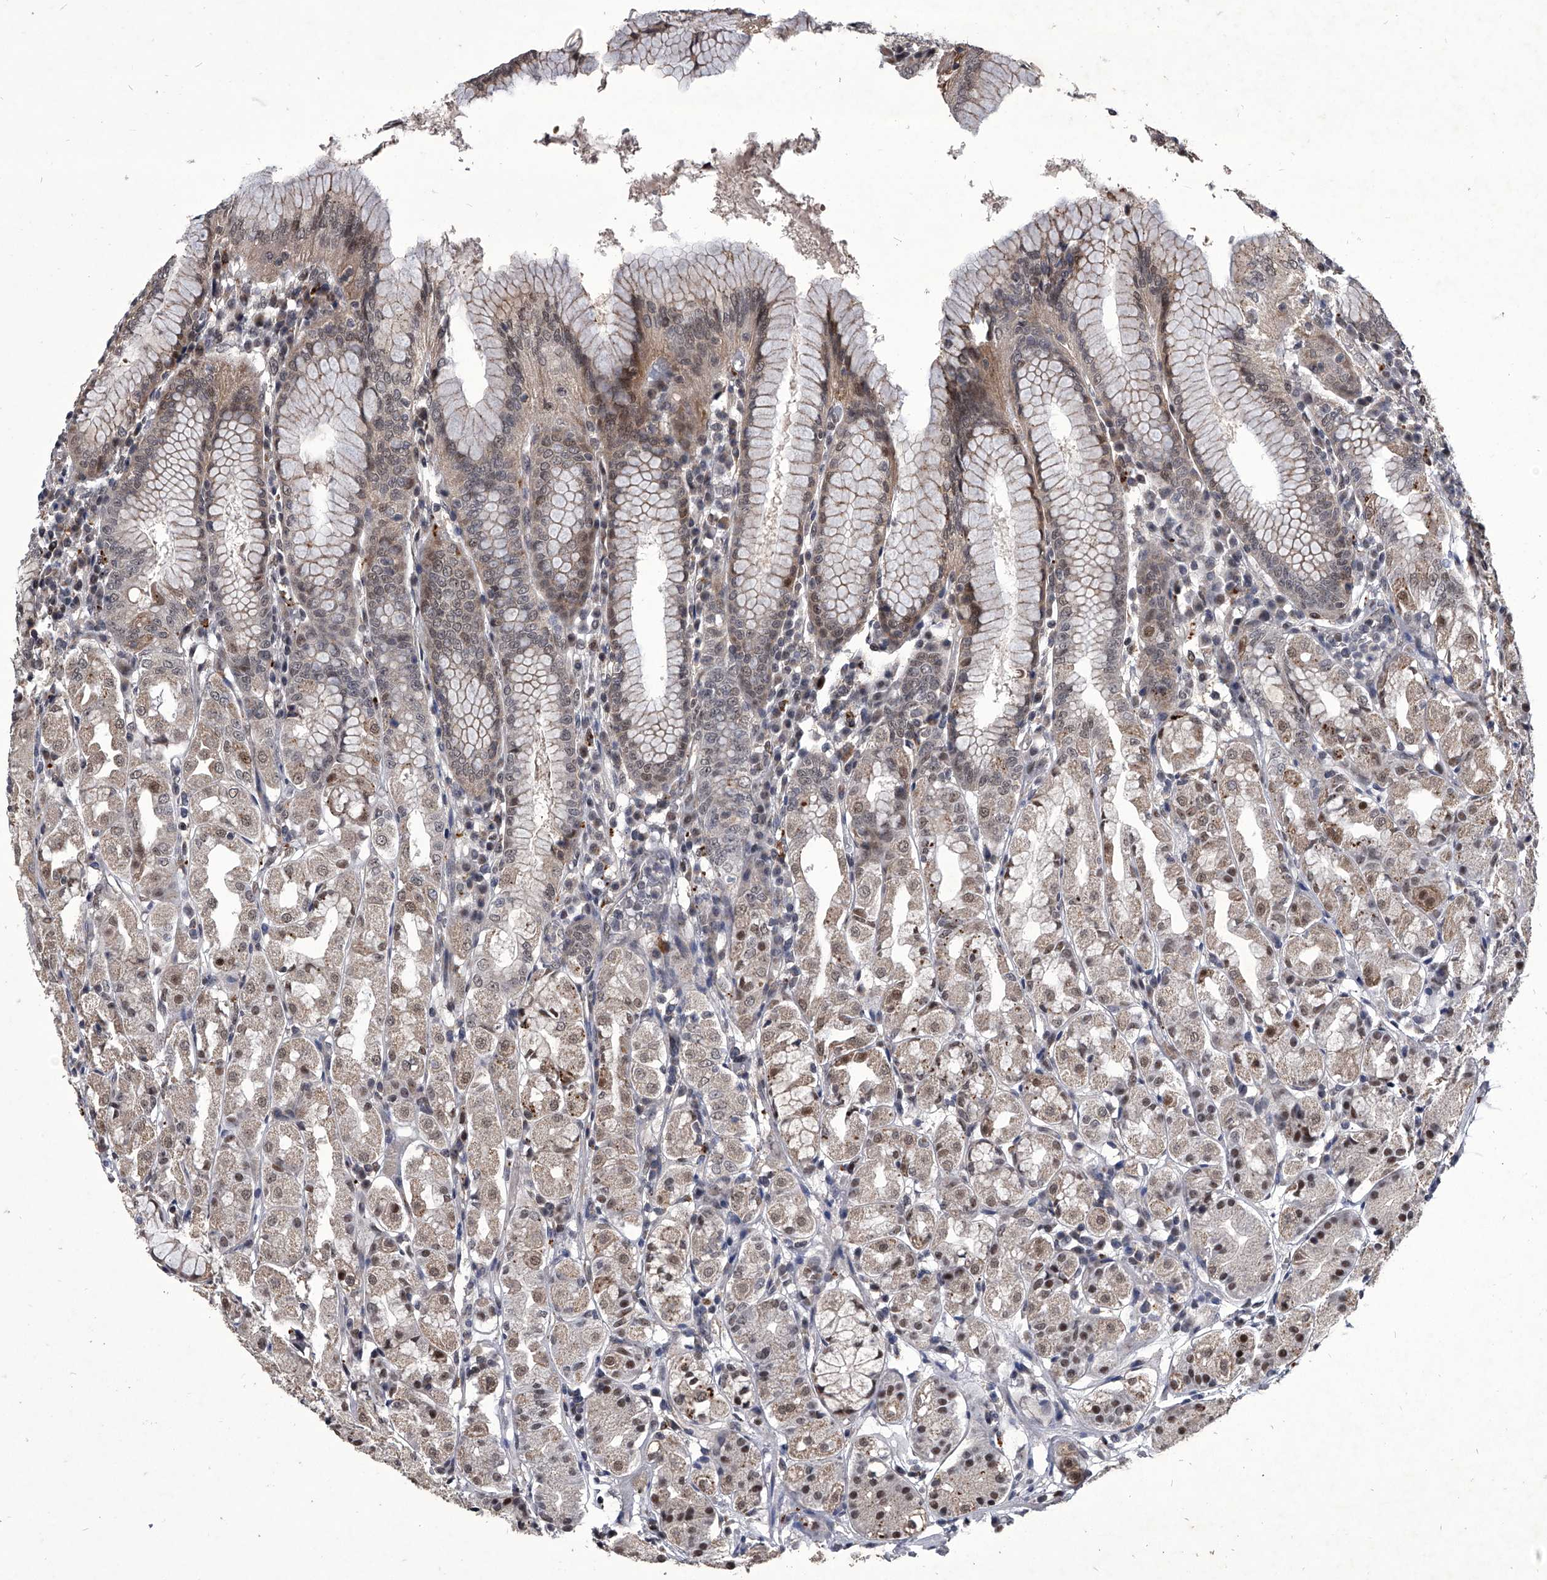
{"staining": {"intensity": "weak", "quantity": "25%-75%", "location": "cytoplasmic/membranous,nuclear"}, "tissue": "stomach", "cell_type": "Glandular cells", "image_type": "normal", "snomed": [{"axis": "morphology", "description": "Normal tissue, NOS"}, {"axis": "topography", "description": "Stomach"}, {"axis": "topography", "description": "Stomach, lower"}], "caption": "Unremarkable stomach reveals weak cytoplasmic/membranous,nuclear expression in approximately 25%-75% of glandular cells (DAB (3,3'-diaminobenzidine) IHC with brightfield microscopy, high magnification)..", "gene": "CMTR1", "patient": {"sex": "female", "age": 56}}